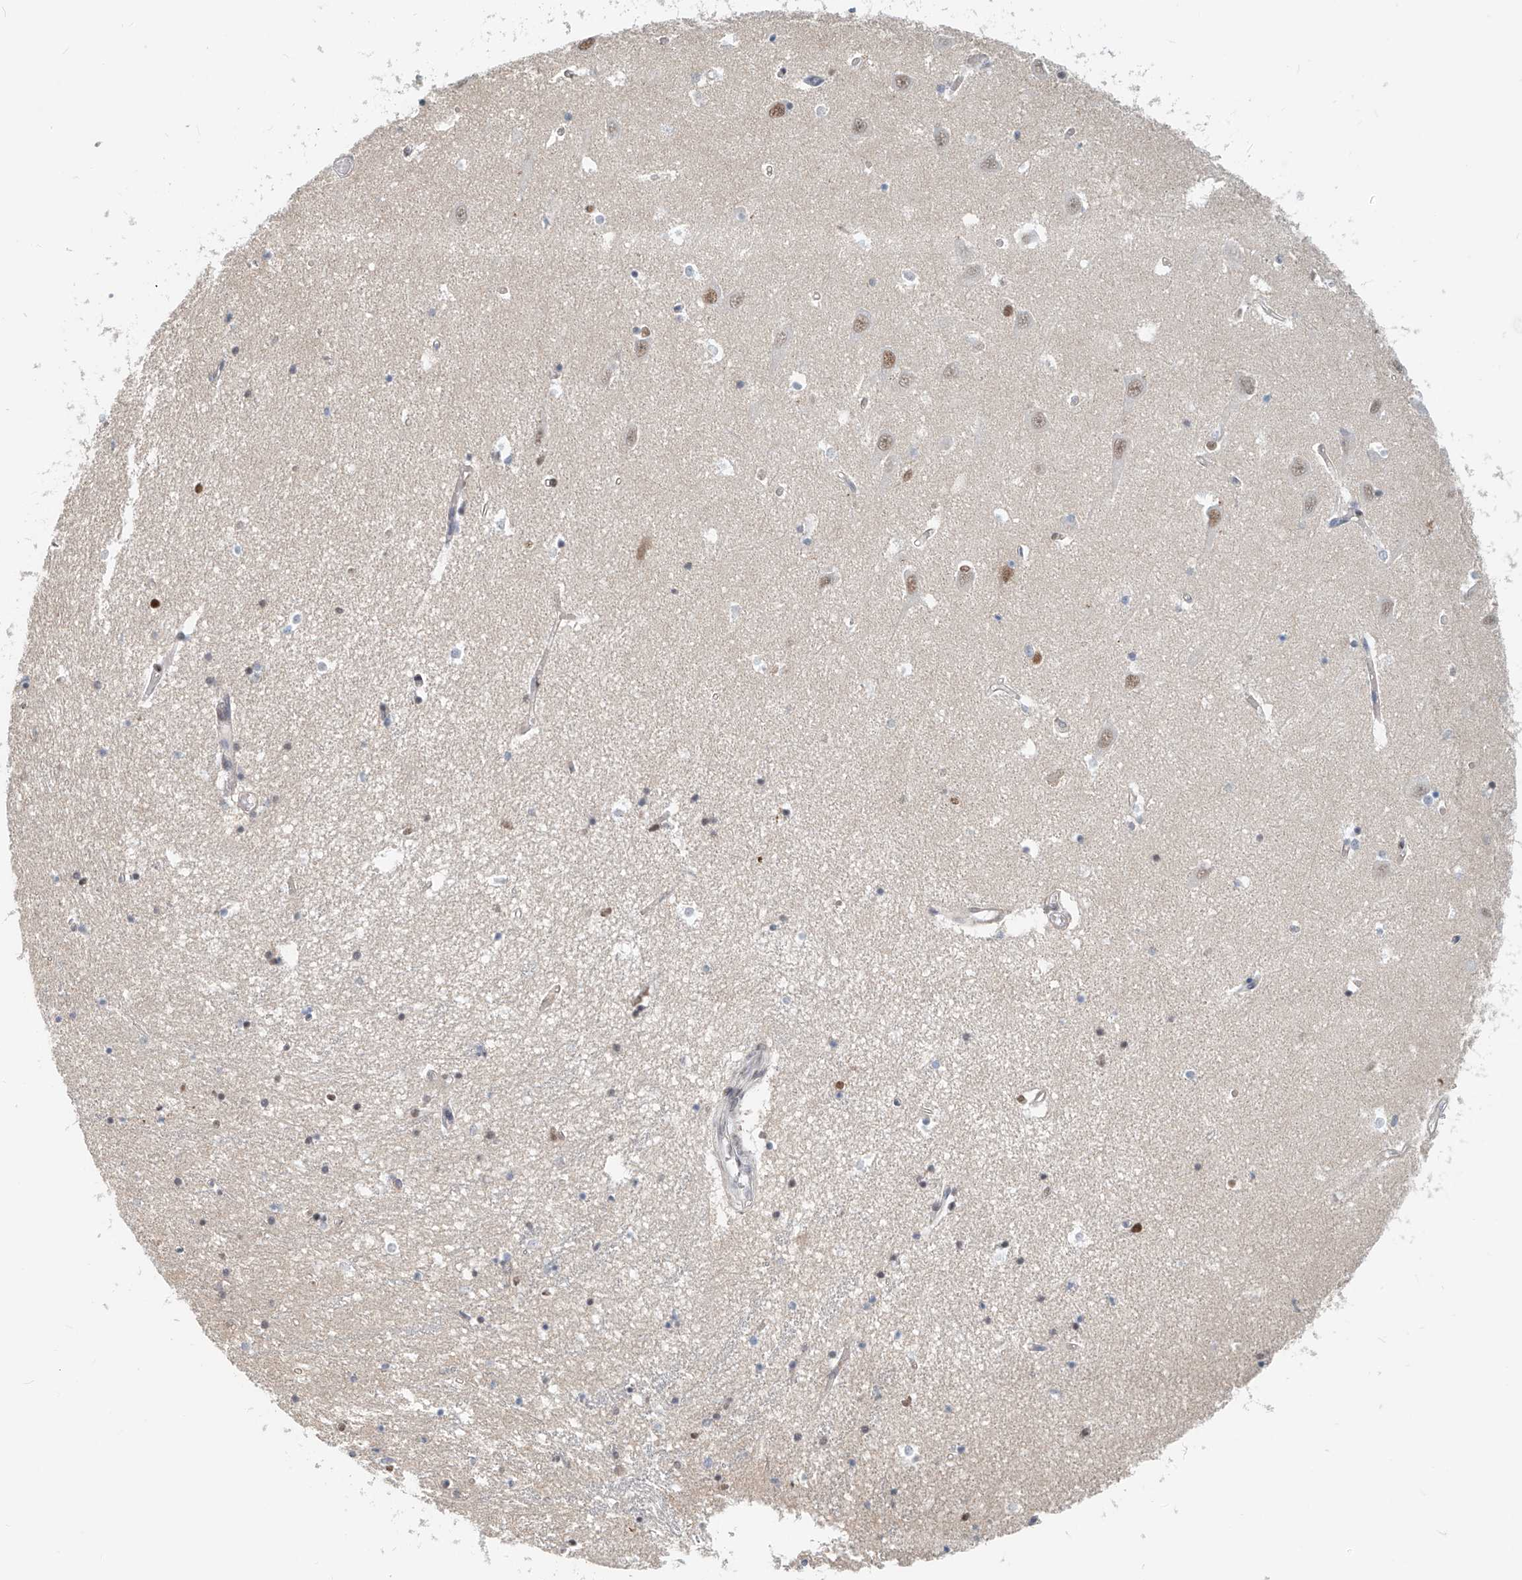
{"staining": {"intensity": "negative", "quantity": "none", "location": "none"}, "tissue": "hippocampus", "cell_type": "Glial cells", "image_type": "normal", "snomed": [{"axis": "morphology", "description": "Normal tissue, NOS"}, {"axis": "topography", "description": "Hippocampus"}], "caption": "Immunohistochemical staining of normal hippocampus shows no significant positivity in glial cells.", "gene": "SASH1", "patient": {"sex": "male", "age": 70}}